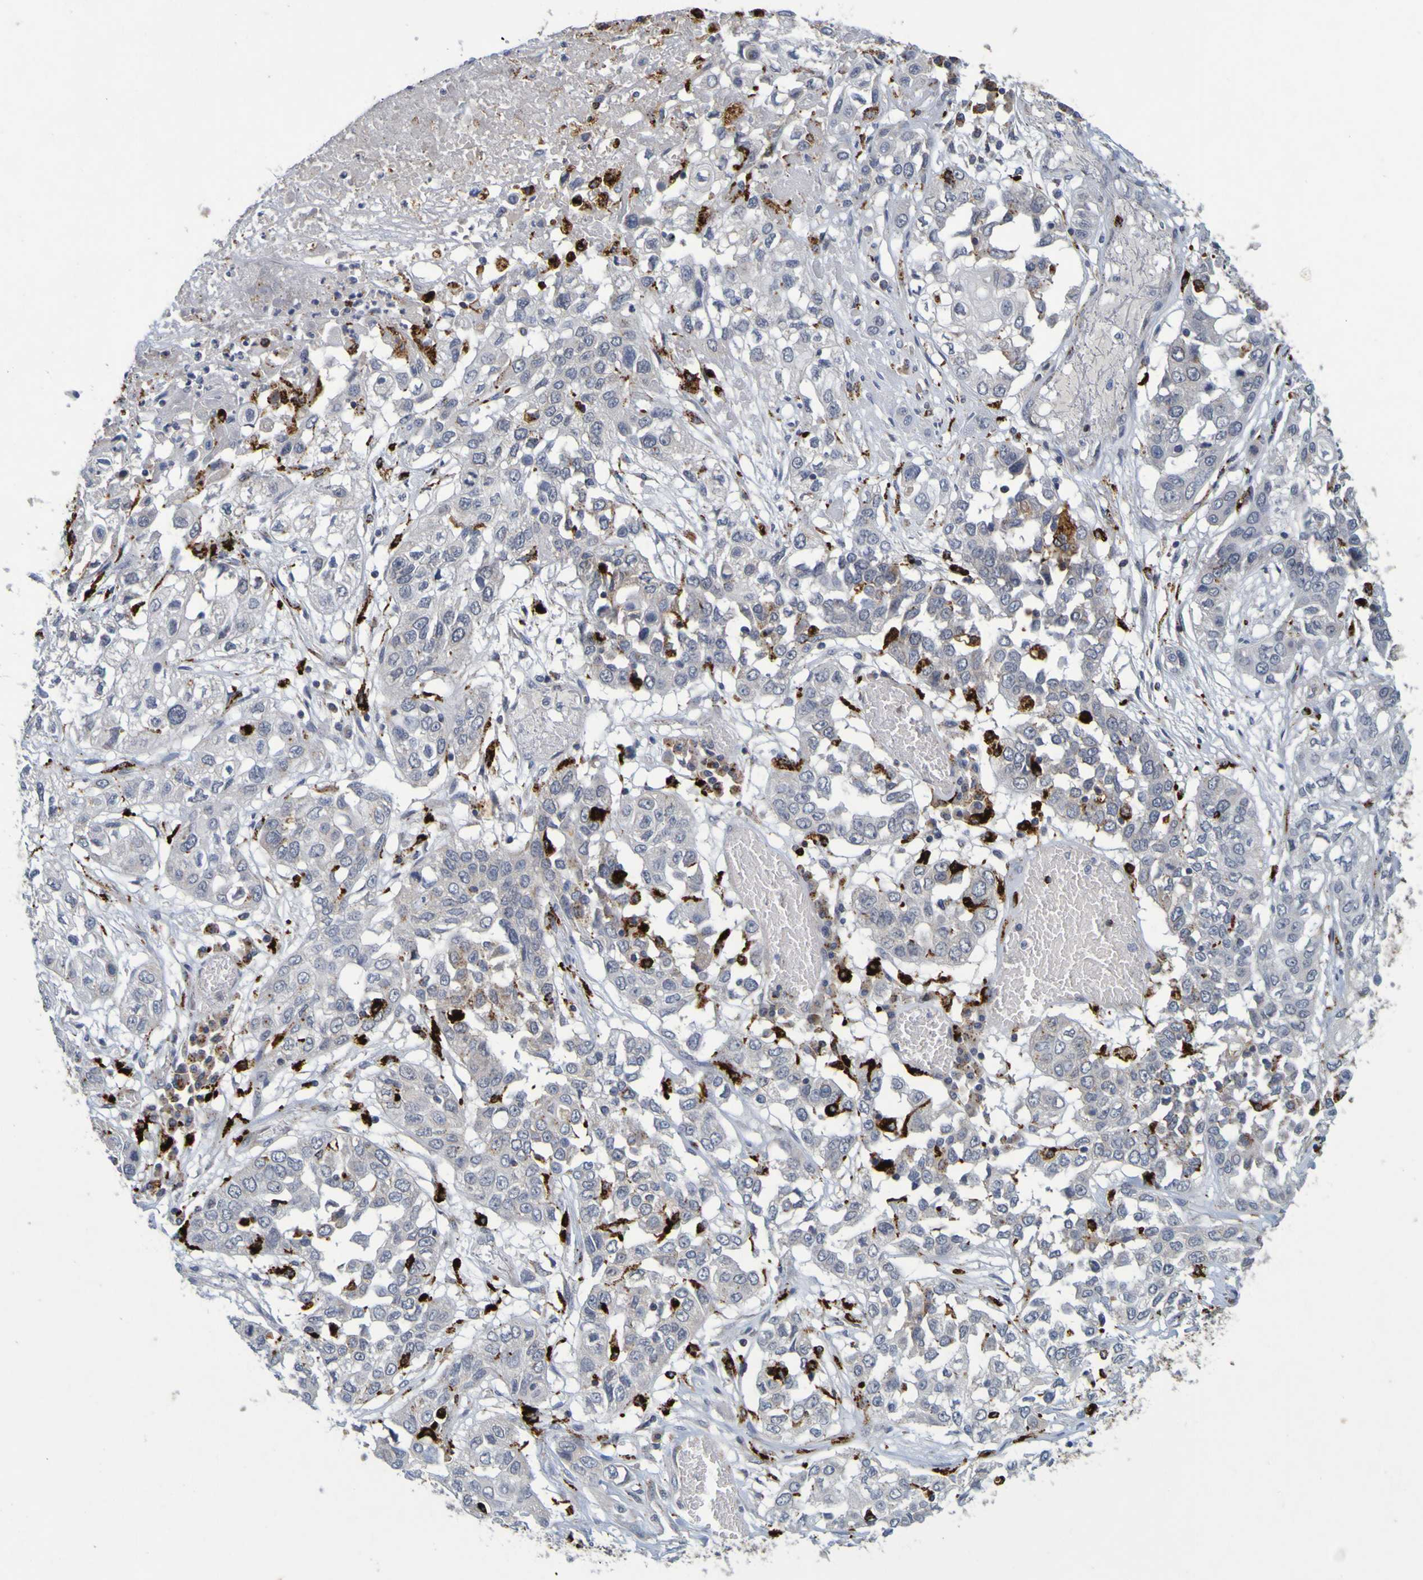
{"staining": {"intensity": "negative", "quantity": "none", "location": "none"}, "tissue": "lung cancer", "cell_type": "Tumor cells", "image_type": "cancer", "snomed": [{"axis": "morphology", "description": "Squamous cell carcinoma, NOS"}, {"axis": "topography", "description": "Lung"}], "caption": "Immunohistochemical staining of human lung cancer (squamous cell carcinoma) demonstrates no significant positivity in tumor cells. (Immunohistochemistry (ihc), brightfield microscopy, high magnification).", "gene": "TPH1", "patient": {"sex": "male", "age": 71}}